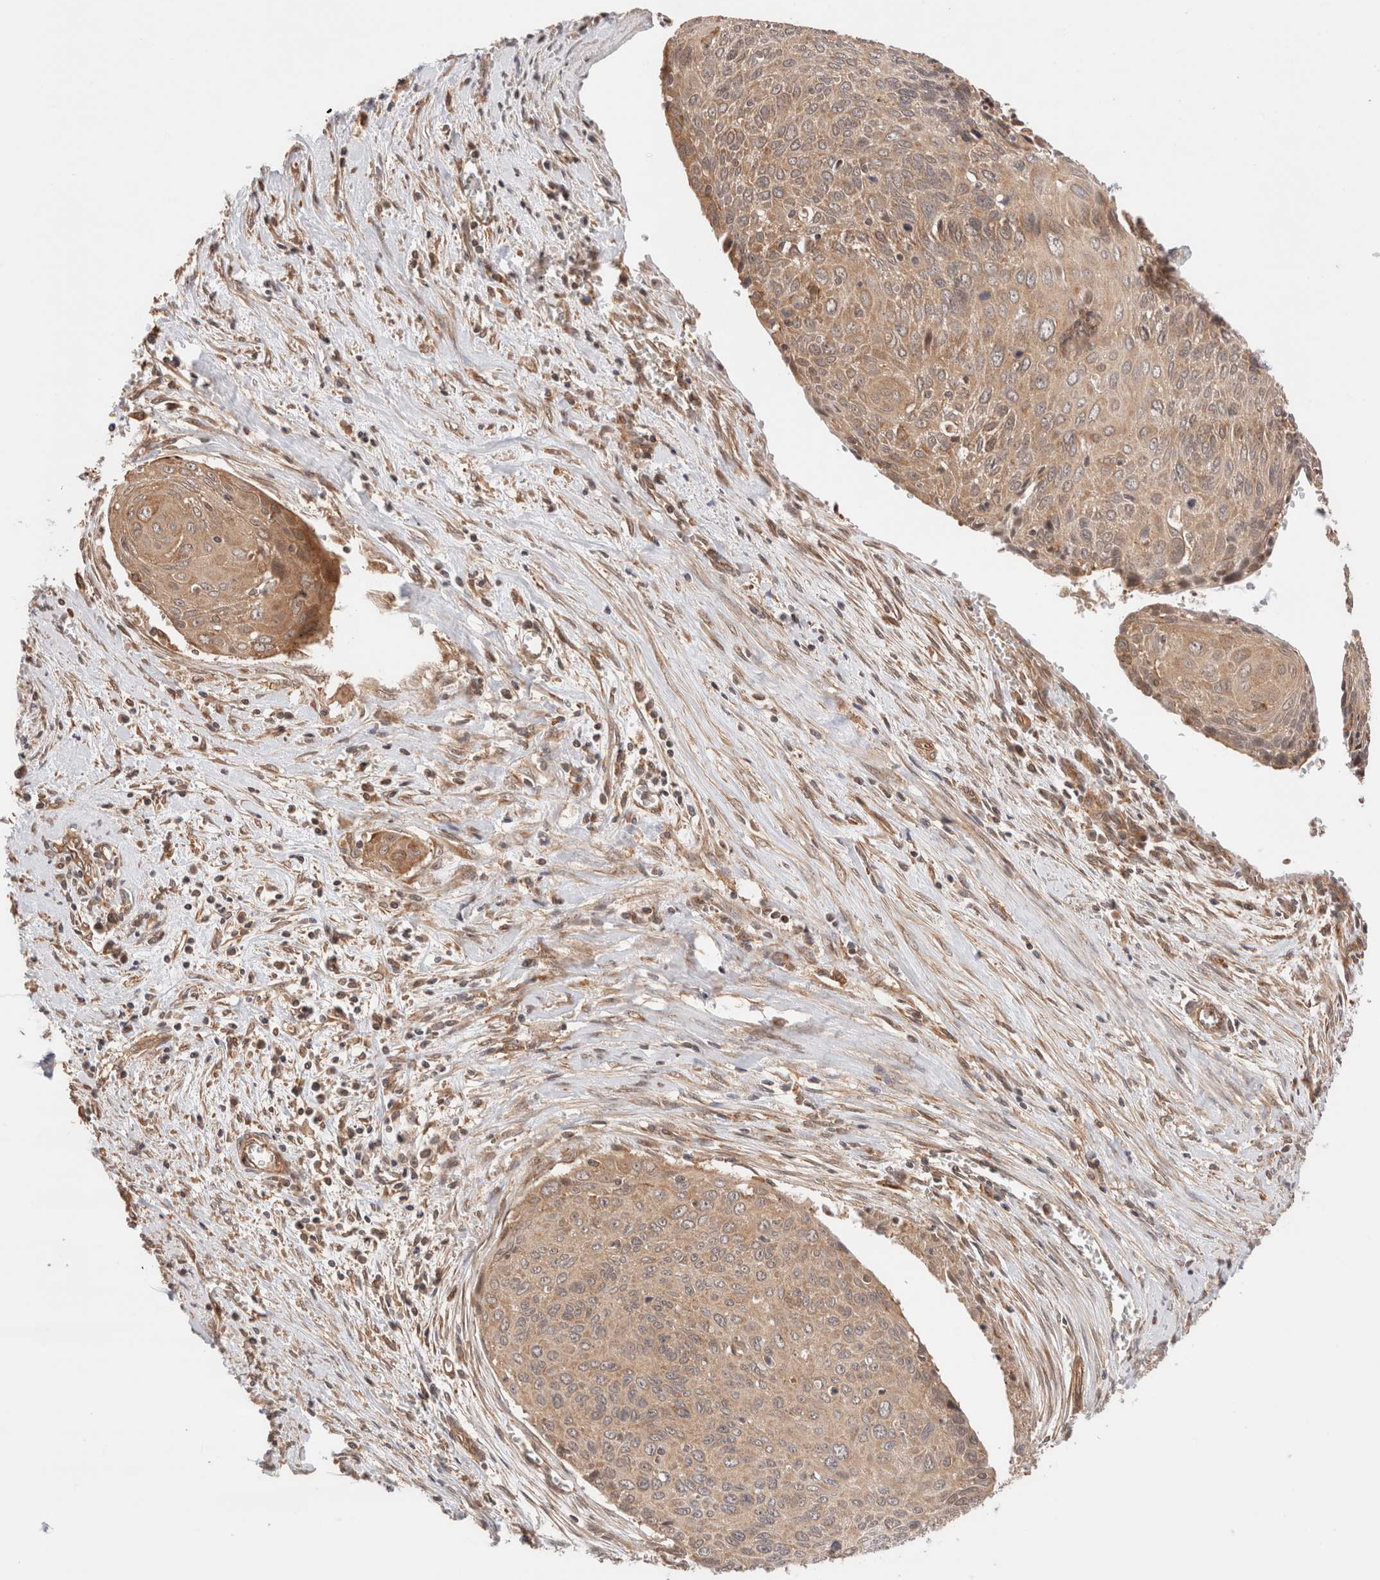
{"staining": {"intensity": "moderate", "quantity": ">75%", "location": "cytoplasmic/membranous,nuclear"}, "tissue": "cervical cancer", "cell_type": "Tumor cells", "image_type": "cancer", "snomed": [{"axis": "morphology", "description": "Squamous cell carcinoma, NOS"}, {"axis": "topography", "description": "Cervix"}], "caption": "Immunohistochemical staining of human cervical cancer (squamous cell carcinoma) reveals medium levels of moderate cytoplasmic/membranous and nuclear staining in approximately >75% of tumor cells. (DAB (3,3'-diaminobenzidine) IHC with brightfield microscopy, high magnification).", "gene": "SIKE1", "patient": {"sex": "female", "age": 55}}